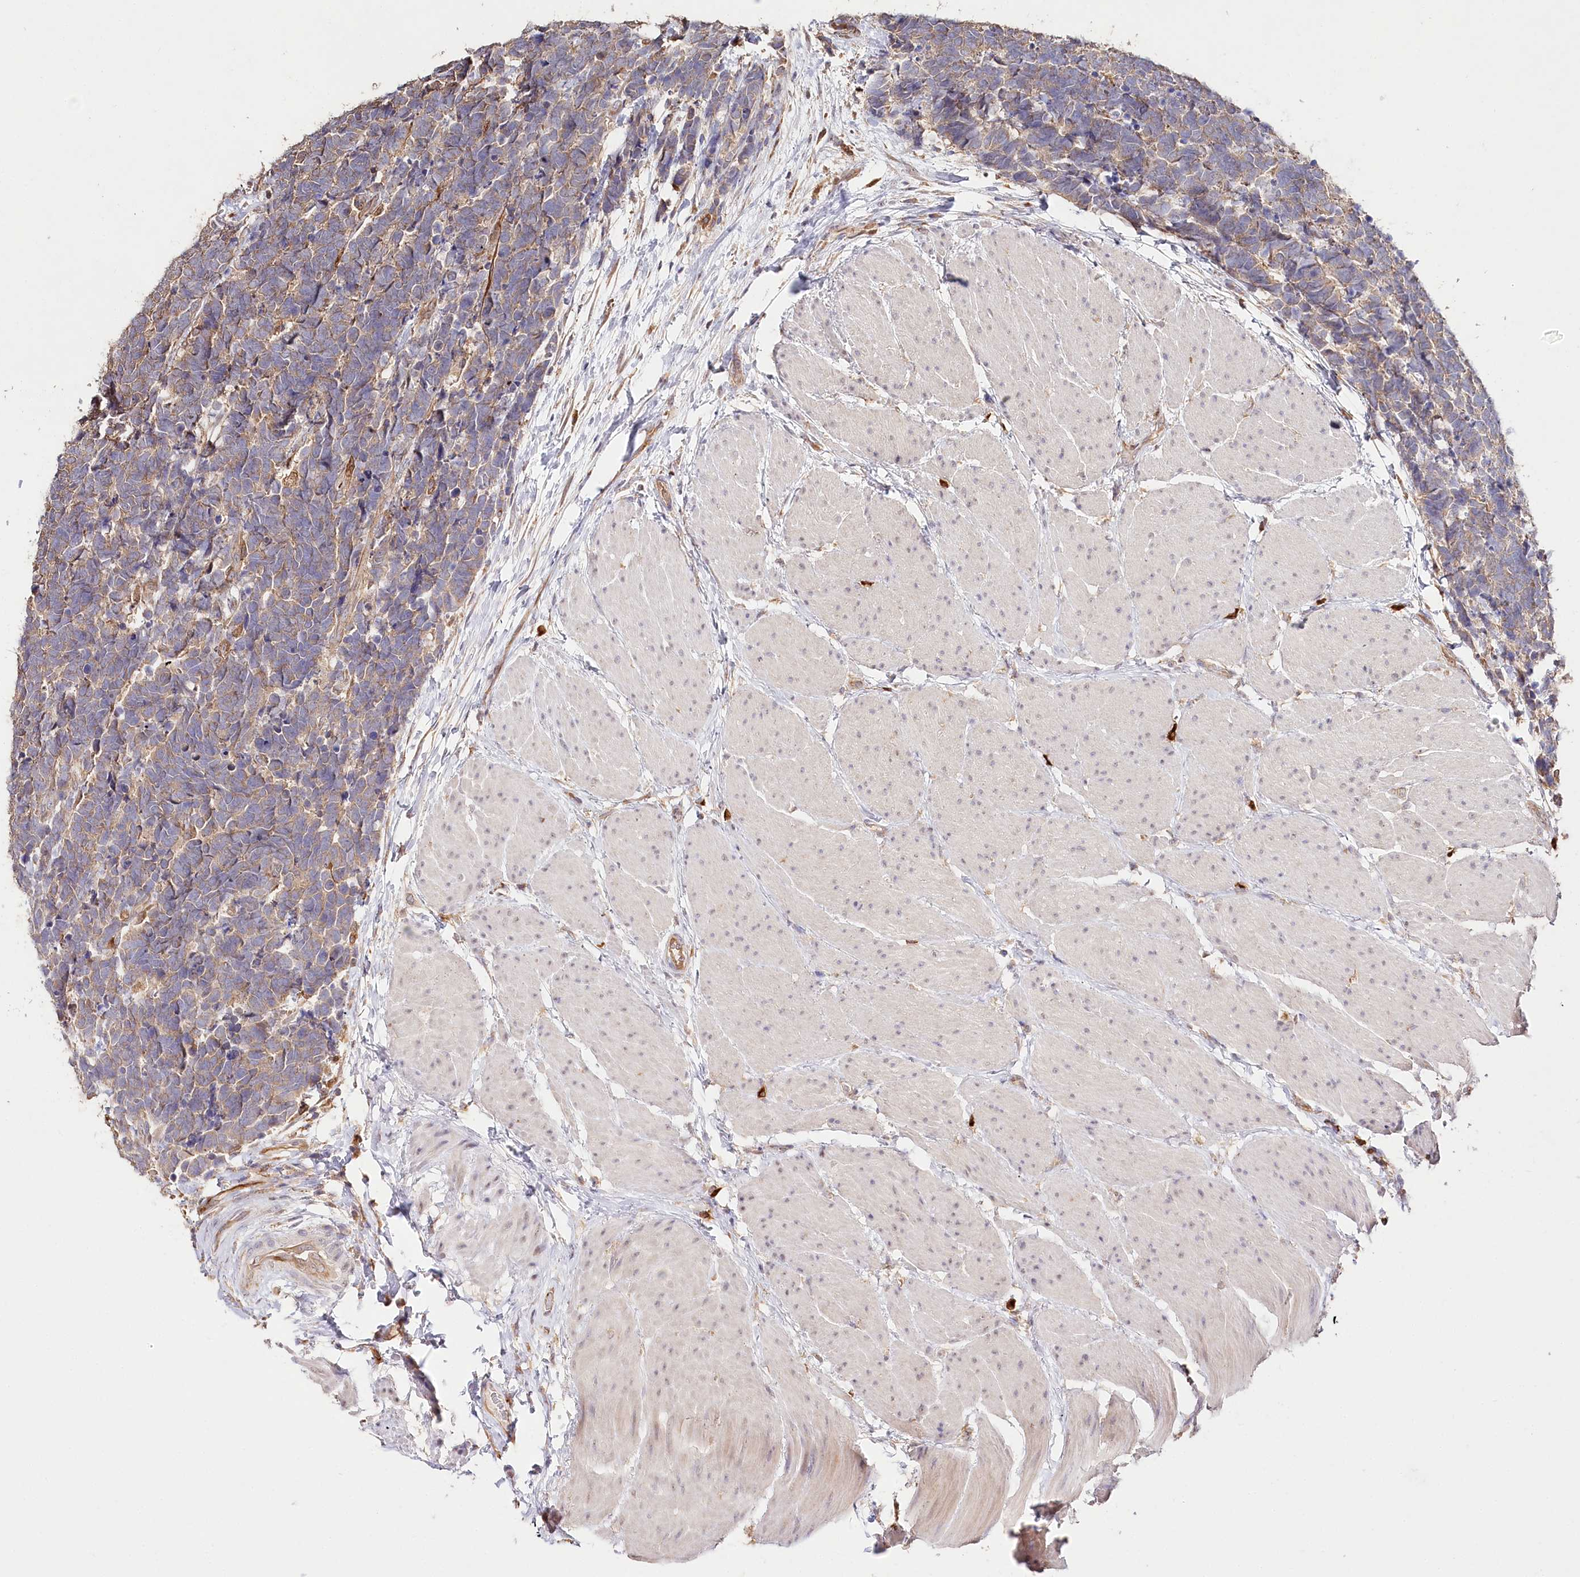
{"staining": {"intensity": "weak", "quantity": ">75%", "location": "cytoplasmic/membranous"}, "tissue": "carcinoid", "cell_type": "Tumor cells", "image_type": "cancer", "snomed": [{"axis": "morphology", "description": "Carcinoma, NOS"}, {"axis": "morphology", "description": "Carcinoid, malignant, NOS"}, {"axis": "topography", "description": "Urinary bladder"}], "caption": "Tumor cells show weak cytoplasmic/membranous positivity in about >75% of cells in carcinoid.", "gene": "DMXL1", "patient": {"sex": "male", "age": 57}}